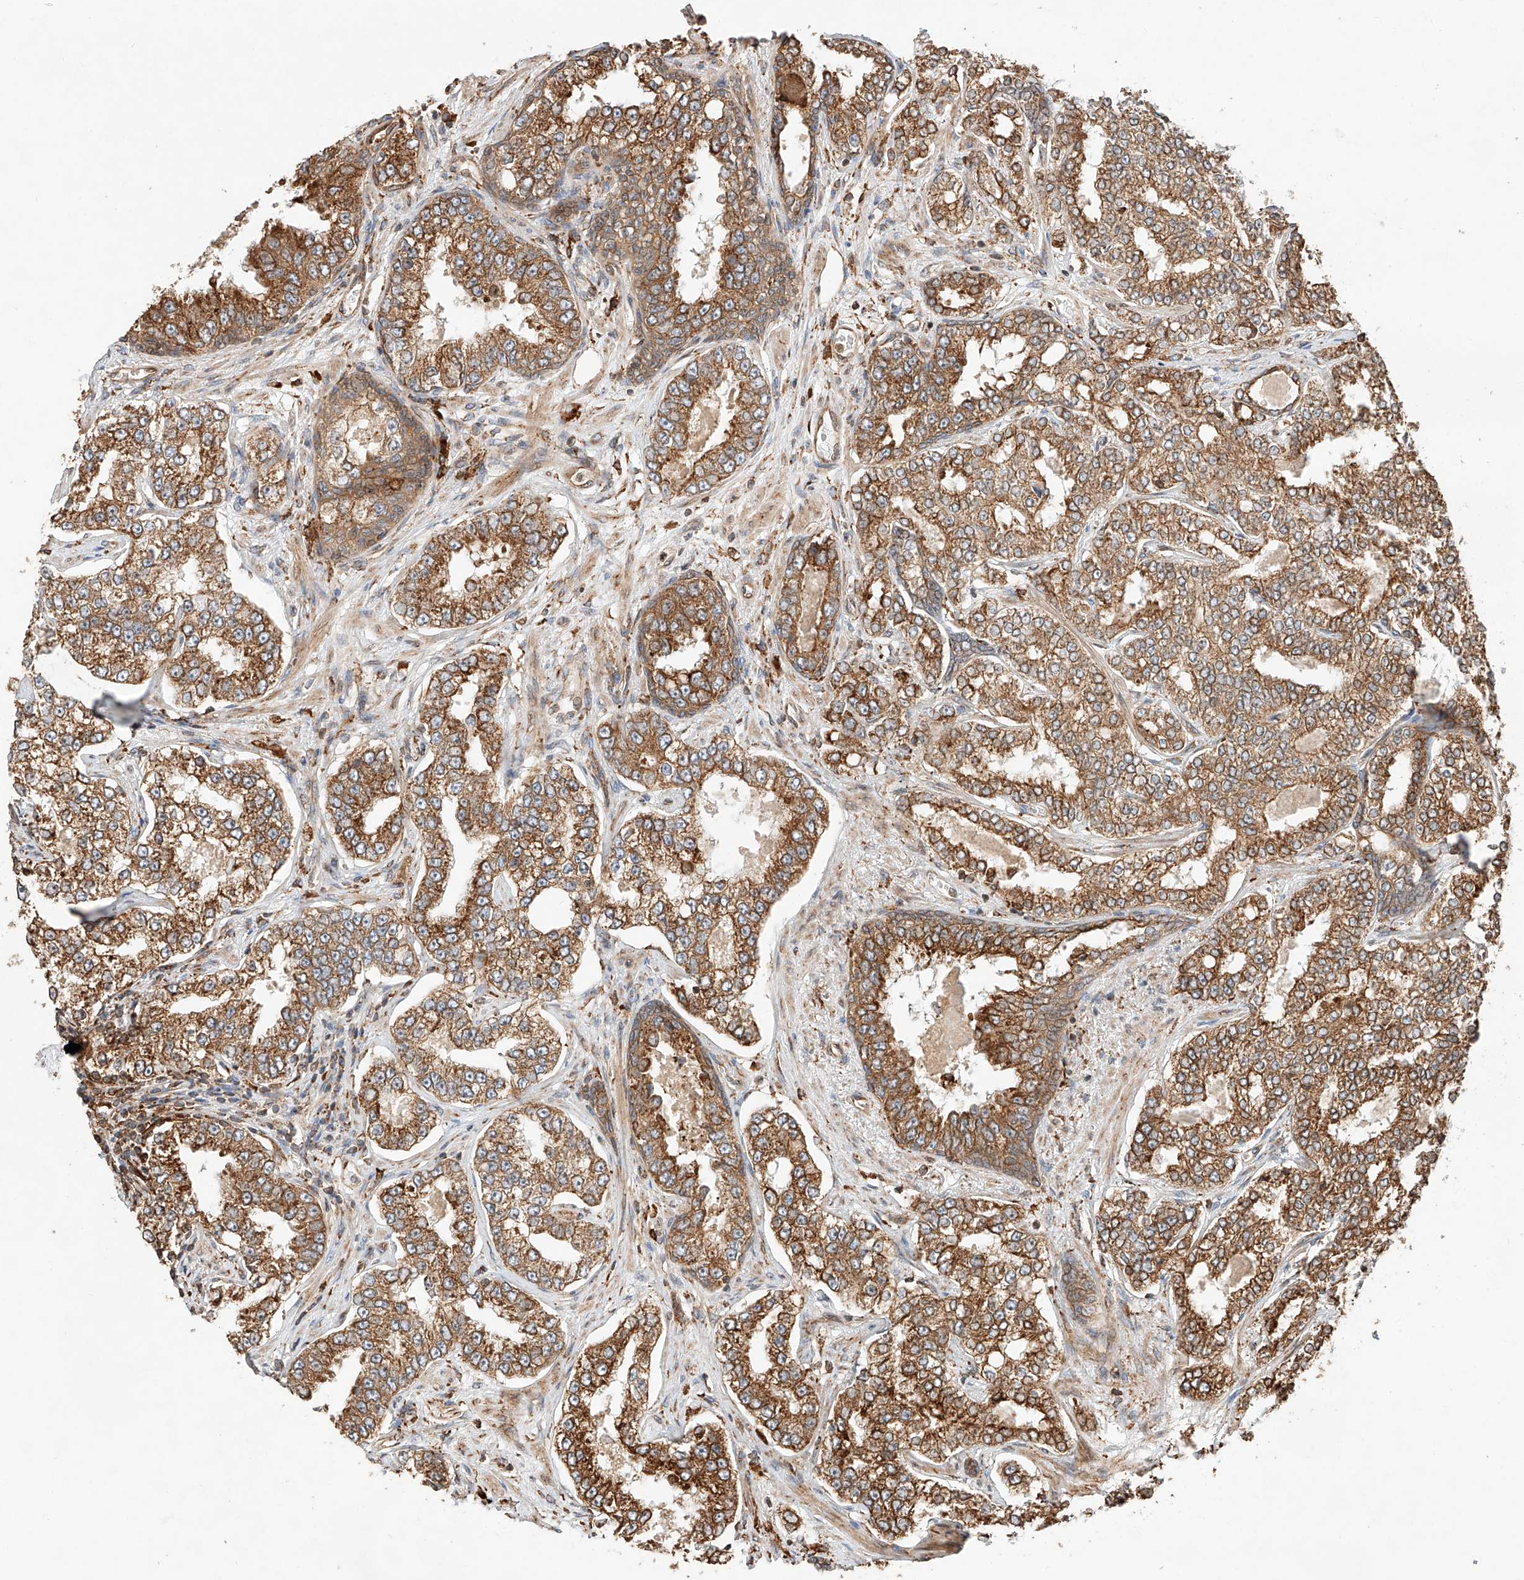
{"staining": {"intensity": "strong", "quantity": ">75%", "location": "cytoplasmic/membranous"}, "tissue": "prostate cancer", "cell_type": "Tumor cells", "image_type": "cancer", "snomed": [{"axis": "morphology", "description": "Normal tissue, NOS"}, {"axis": "morphology", "description": "Adenocarcinoma, High grade"}, {"axis": "topography", "description": "Prostate"}], "caption": "Protein staining displays strong cytoplasmic/membranous expression in about >75% of tumor cells in prostate cancer.", "gene": "ZNF84", "patient": {"sex": "male", "age": 83}}